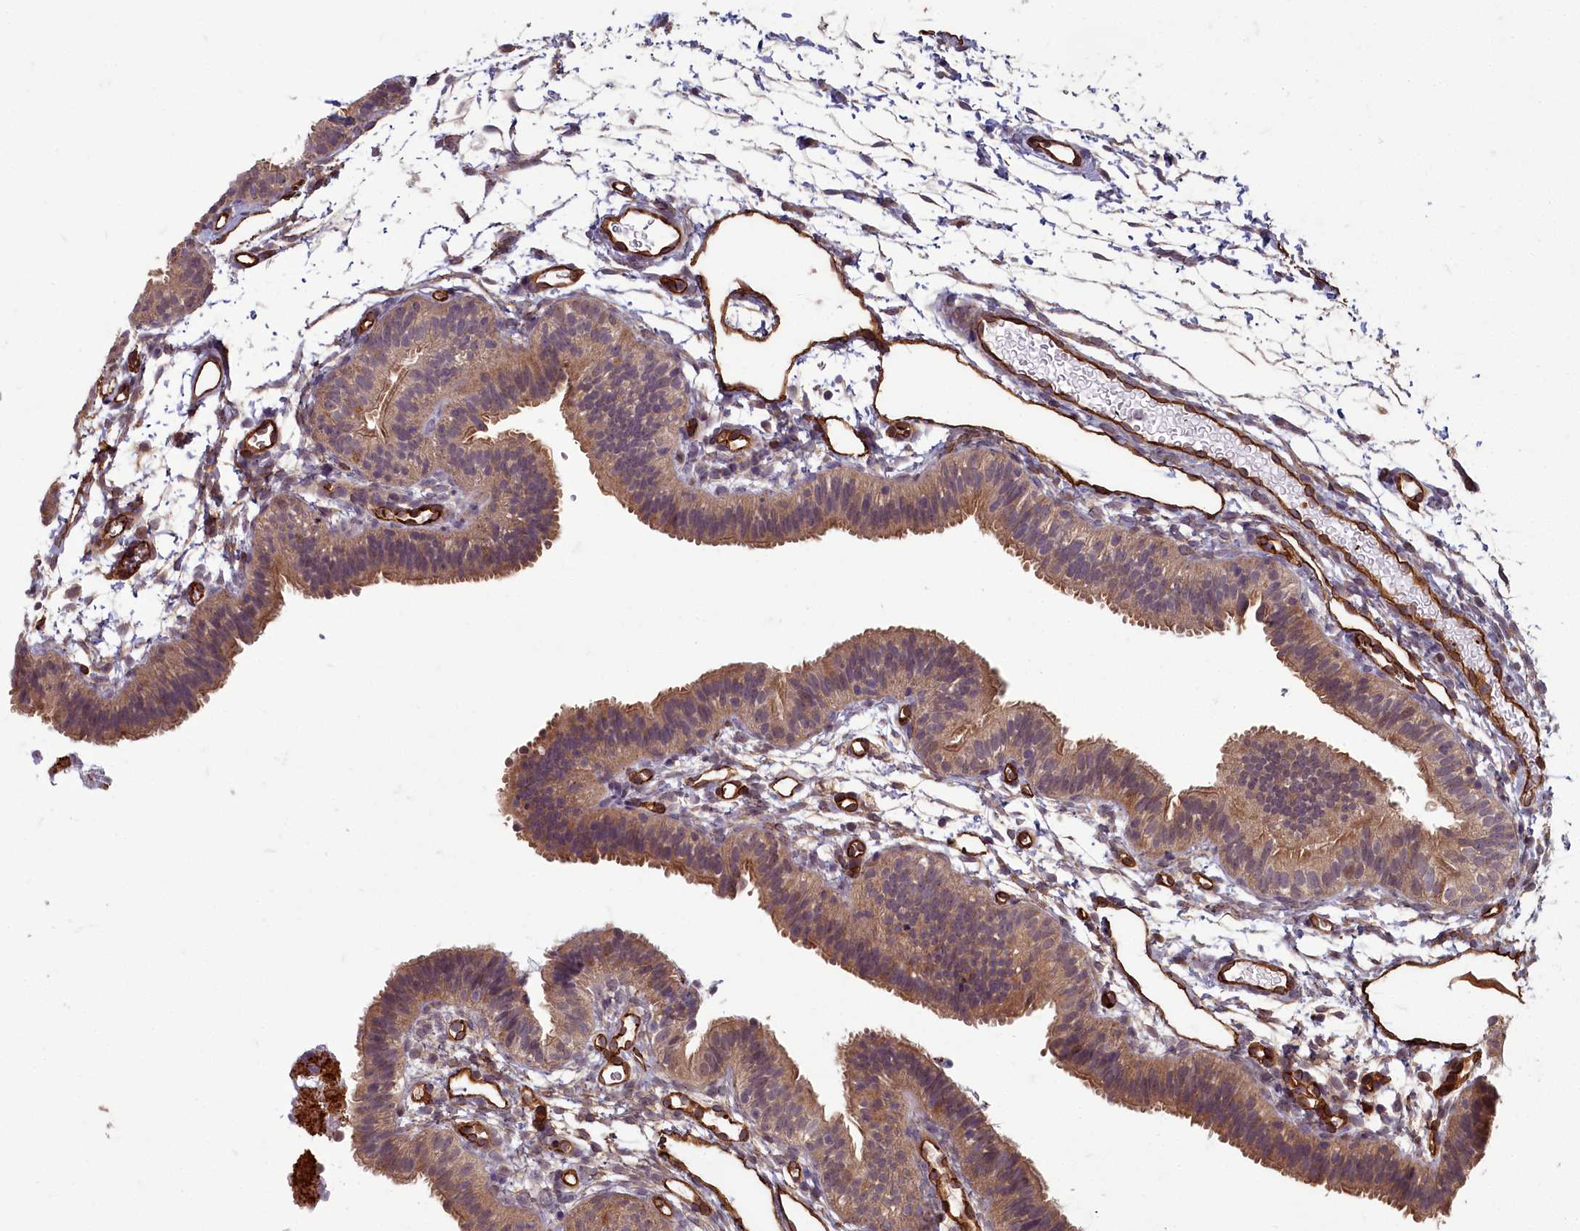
{"staining": {"intensity": "moderate", "quantity": ">75%", "location": "cytoplasmic/membranous"}, "tissue": "fallopian tube", "cell_type": "Glandular cells", "image_type": "normal", "snomed": [{"axis": "morphology", "description": "Normal tissue, NOS"}, {"axis": "topography", "description": "Fallopian tube"}], "caption": "IHC (DAB (3,3'-diaminobenzidine)) staining of unremarkable fallopian tube reveals moderate cytoplasmic/membranous protein positivity in about >75% of glandular cells. Using DAB (3,3'-diaminobenzidine) (brown) and hematoxylin (blue) stains, captured at high magnification using brightfield microscopy.", "gene": "TSPYL4", "patient": {"sex": "female", "age": 35}}